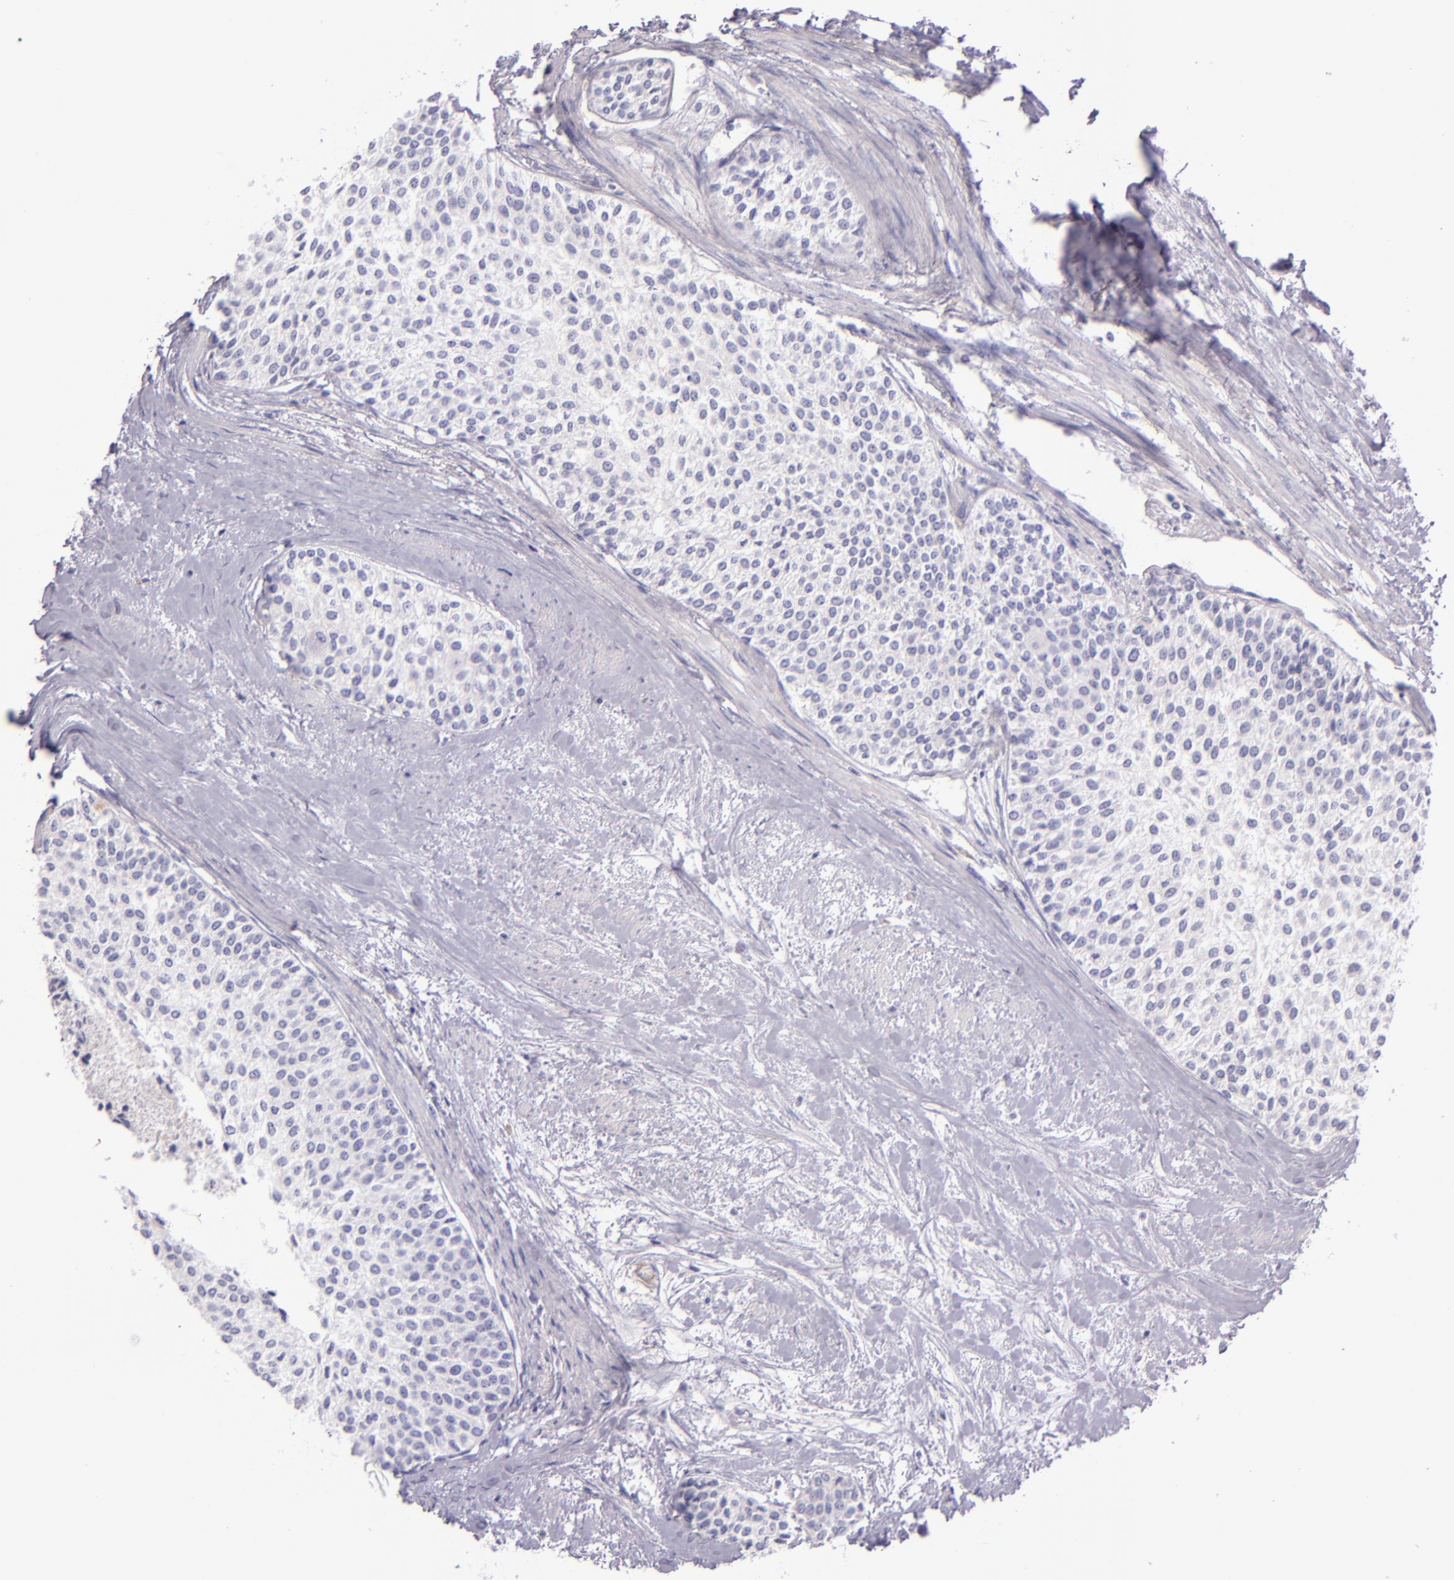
{"staining": {"intensity": "negative", "quantity": "none", "location": "none"}, "tissue": "urothelial cancer", "cell_type": "Tumor cells", "image_type": "cancer", "snomed": [{"axis": "morphology", "description": "Urothelial carcinoma, Low grade"}, {"axis": "topography", "description": "Urinary bladder"}], "caption": "The image exhibits no significant expression in tumor cells of urothelial carcinoma (low-grade).", "gene": "ICAM1", "patient": {"sex": "female", "age": 73}}